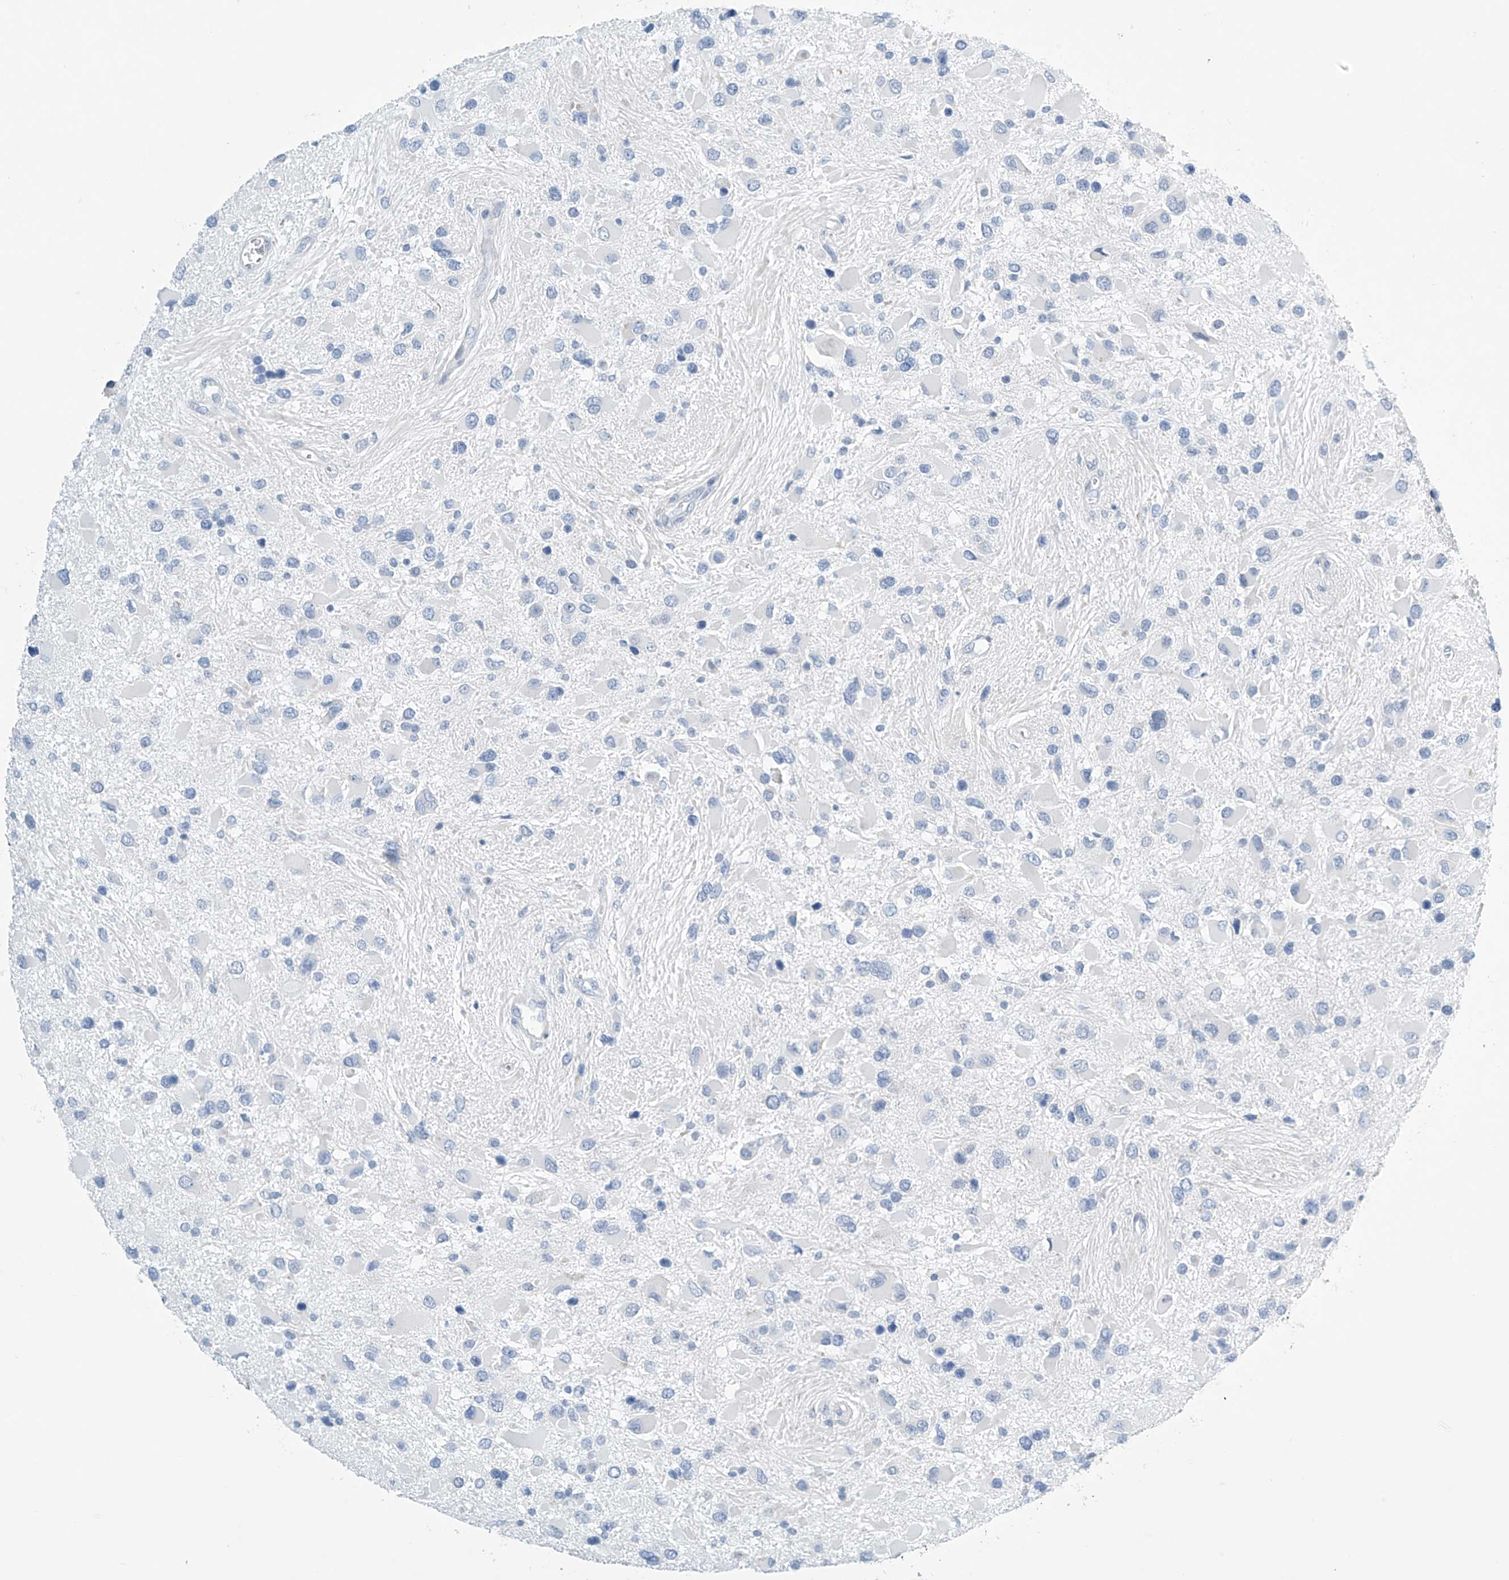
{"staining": {"intensity": "negative", "quantity": "none", "location": "none"}, "tissue": "glioma", "cell_type": "Tumor cells", "image_type": "cancer", "snomed": [{"axis": "morphology", "description": "Glioma, malignant, High grade"}, {"axis": "topography", "description": "Brain"}], "caption": "IHC of glioma exhibits no positivity in tumor cells. The staining was performed using DAB to visualize the protein expression in brown, while the nuclei were stained in blue with hematoxylin (Magnification: 20x).", "gene": "SLC35A5", "patient": {"sex": "male", "age": 53}}